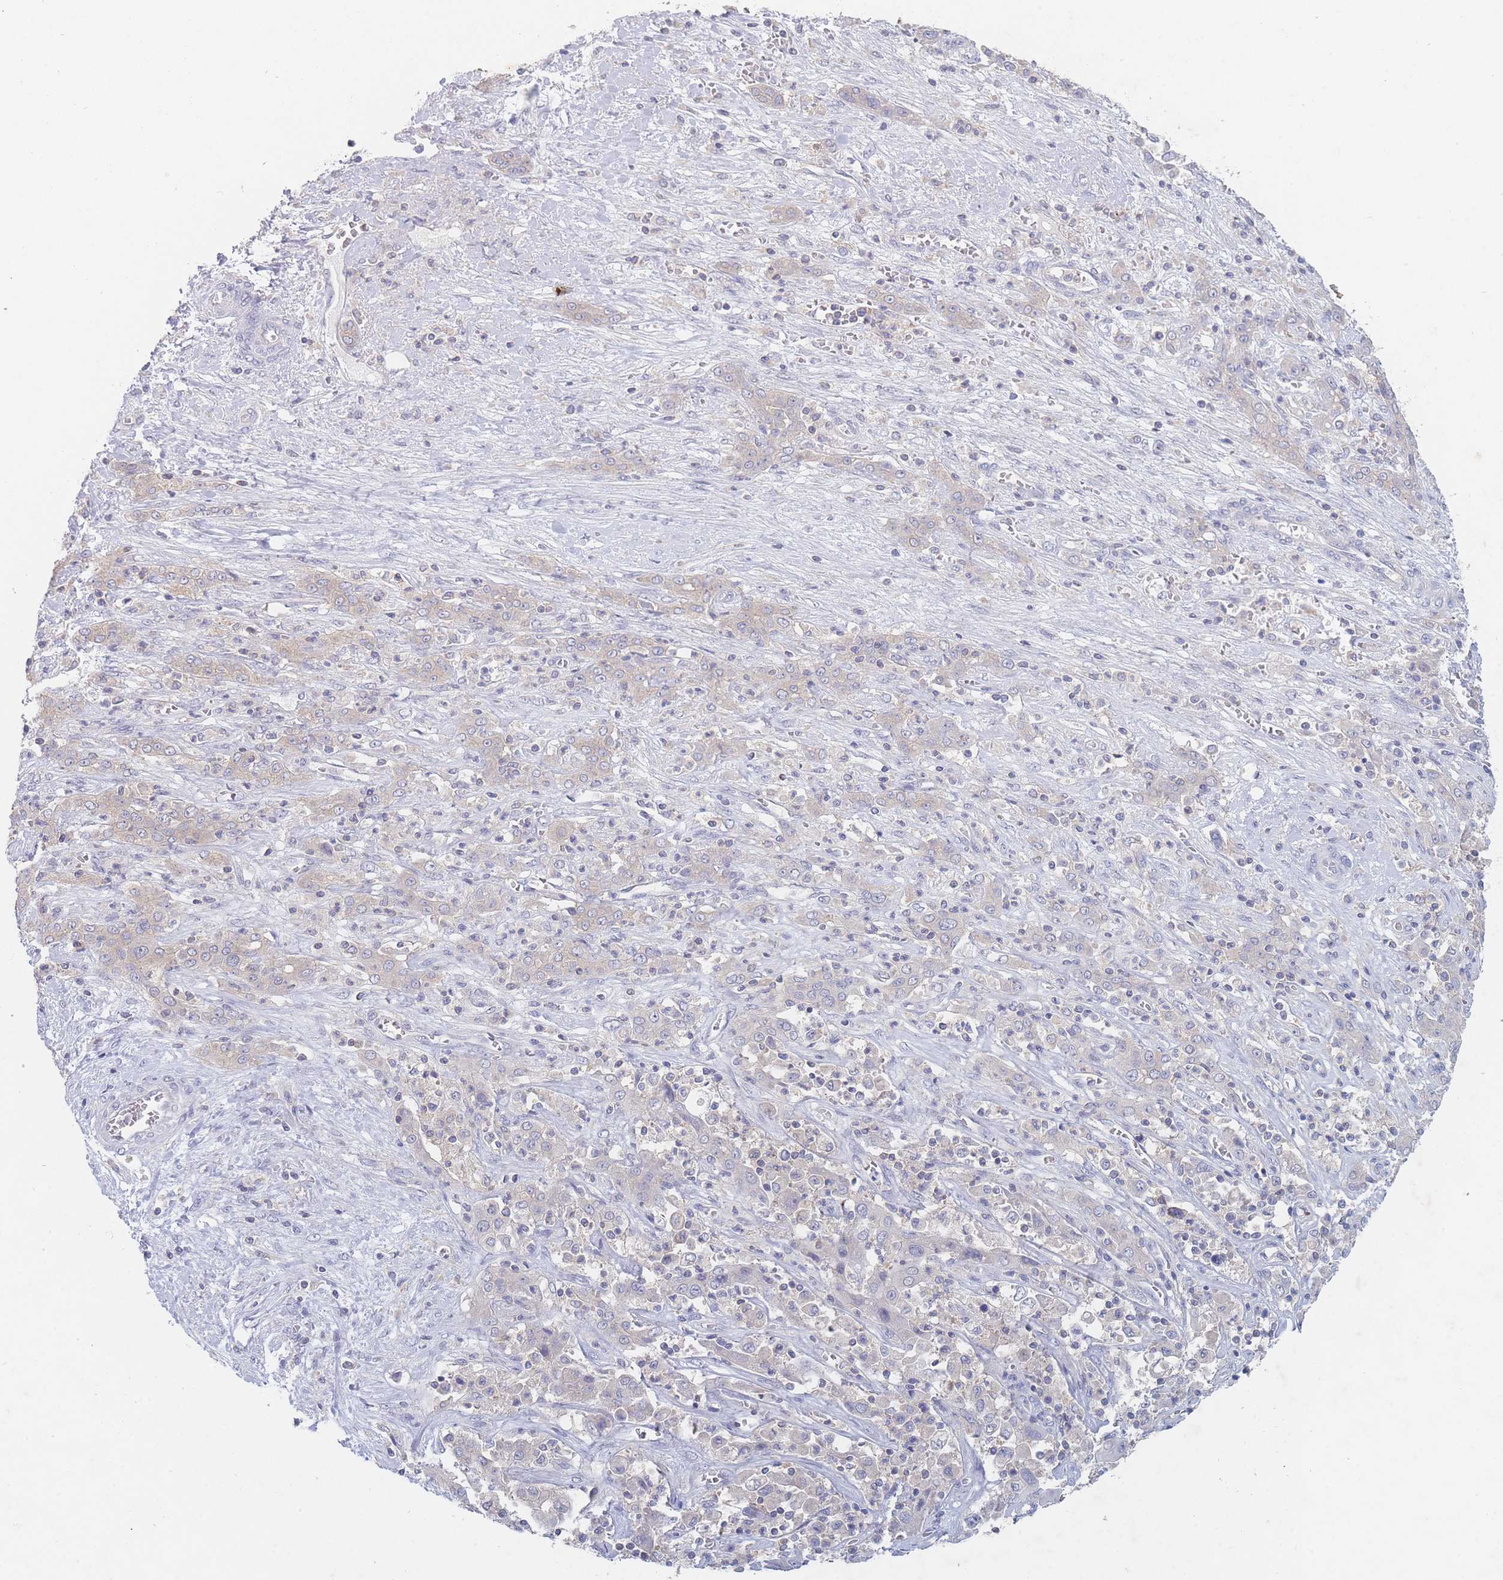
{"staining": {"intensity": "negative", "quantity": "none", "location": "none"}, "tissue": "liver cancer", "cell_type": "Tumor cells", "image_type": "cancer", "snomed": [{"axis": "morphology", "description": "Cholangiocarcinoma"}, {"axis": "topography", "description": "Liver"}], "caption": "This is a image of immunohistochemistry staining of liver cancer (cholangiocarcinoma), which shows no staining in tumor cells.", "gene": "PPP6C", "patient": {"sex": "female", "age": 52}}